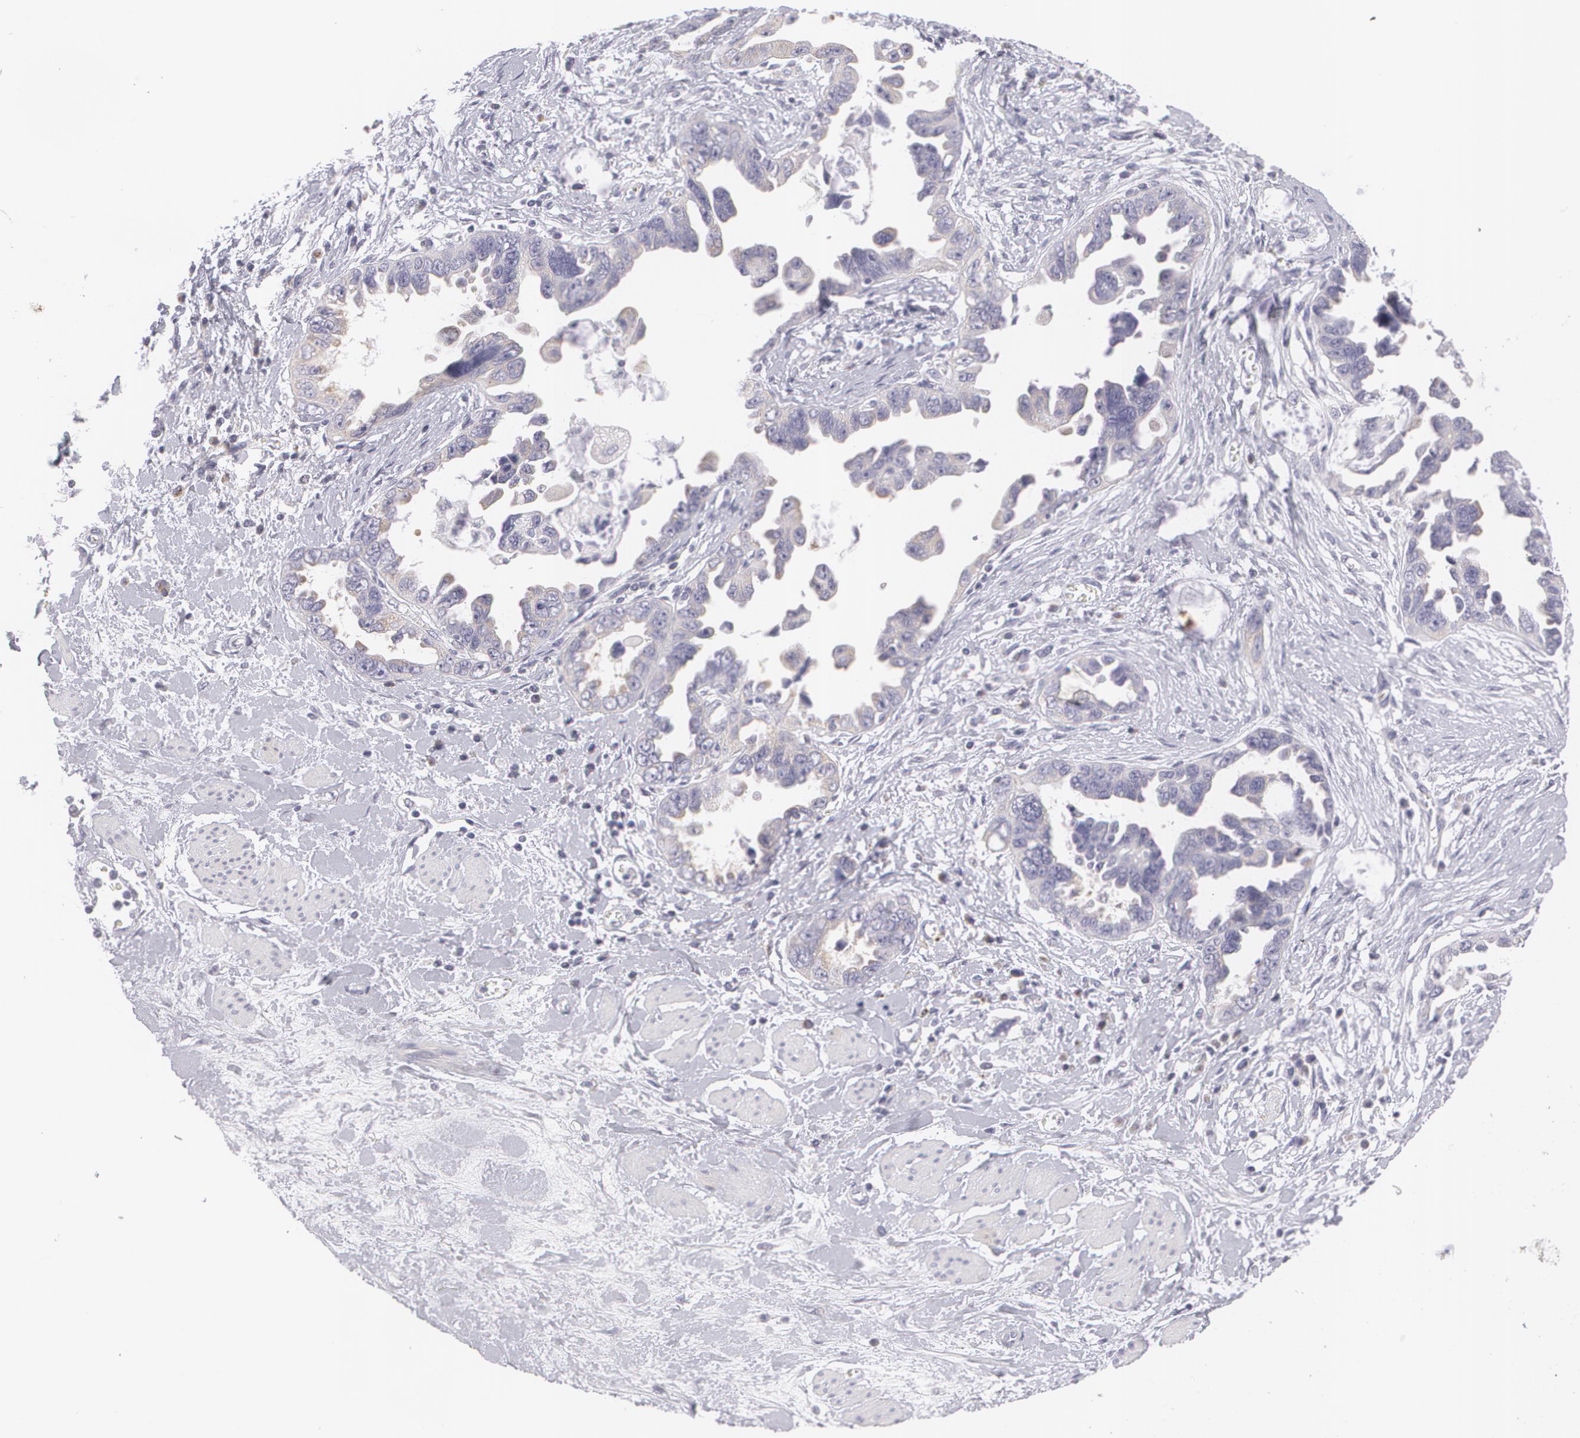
{"staining": {"intensity": "negative", "quantity": "none", "location": "none"}, "tissue": "ovarian cancer", "cell_type": "Tumor cells", "image_type": "cancer", "snomed": [{"axis": "morphology", "description": "Cystadenocarcinoma, serous, NOS"}, {"axis": "topography", "description": "Ovary"}], "caption": "Immunohistochemical staining of ovarian cancer (serous cystadenocarcinoma) exhibits no significant staining in tumor cells.", "gene": "MBNL3", "patient": {"sex": "female", "age": 63}}